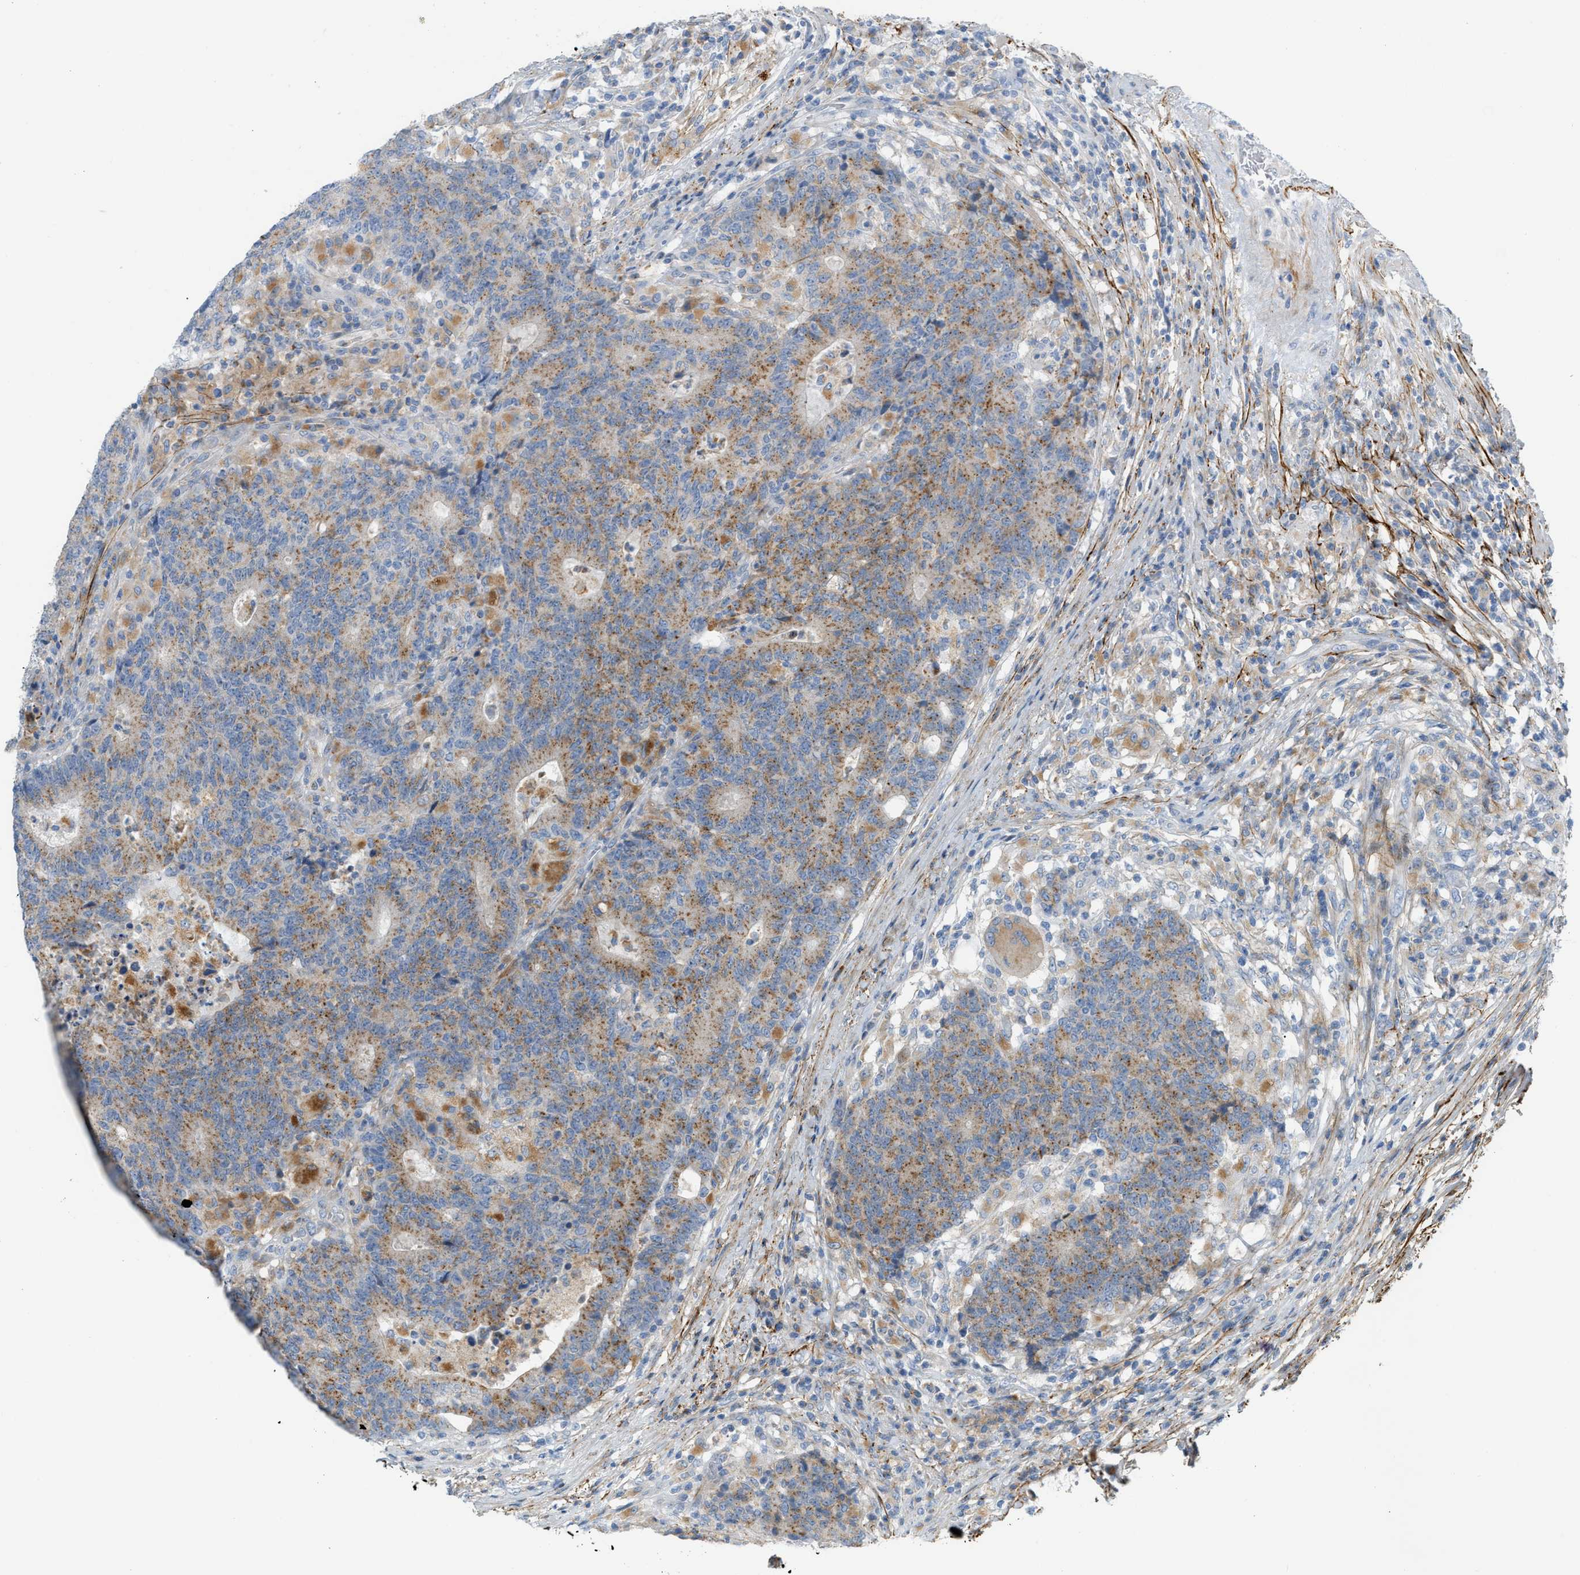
{"staining": {"intensity": "moderate", "quantity": ">75%", "location": "cytoplasmic/membranous"}, "tissue": "colorectal cancer", "cell_type": "Tumor cells", "image_type": "cancer", "snomed": [{"axis": "morphology", "description": "Normal tissue, NOS"}, {"axis": "morphology", "description": "Adenocarcinoma, NOS"}, {"axis": "topography", "description": "Colon"}], "caption": "Immunohistochemical staining of human colorectal adenocarcinoma demonstrates moderate cytoplasmic/membranous protein positivity in approximately >75% of tumor cells. The staining was performed using DAB, with brown indicating positive protein expression. Nuclei are stained blue with hematoxylin.", "gene": "LMBRD1", "patient": {"sex": "female", "age": 75}}